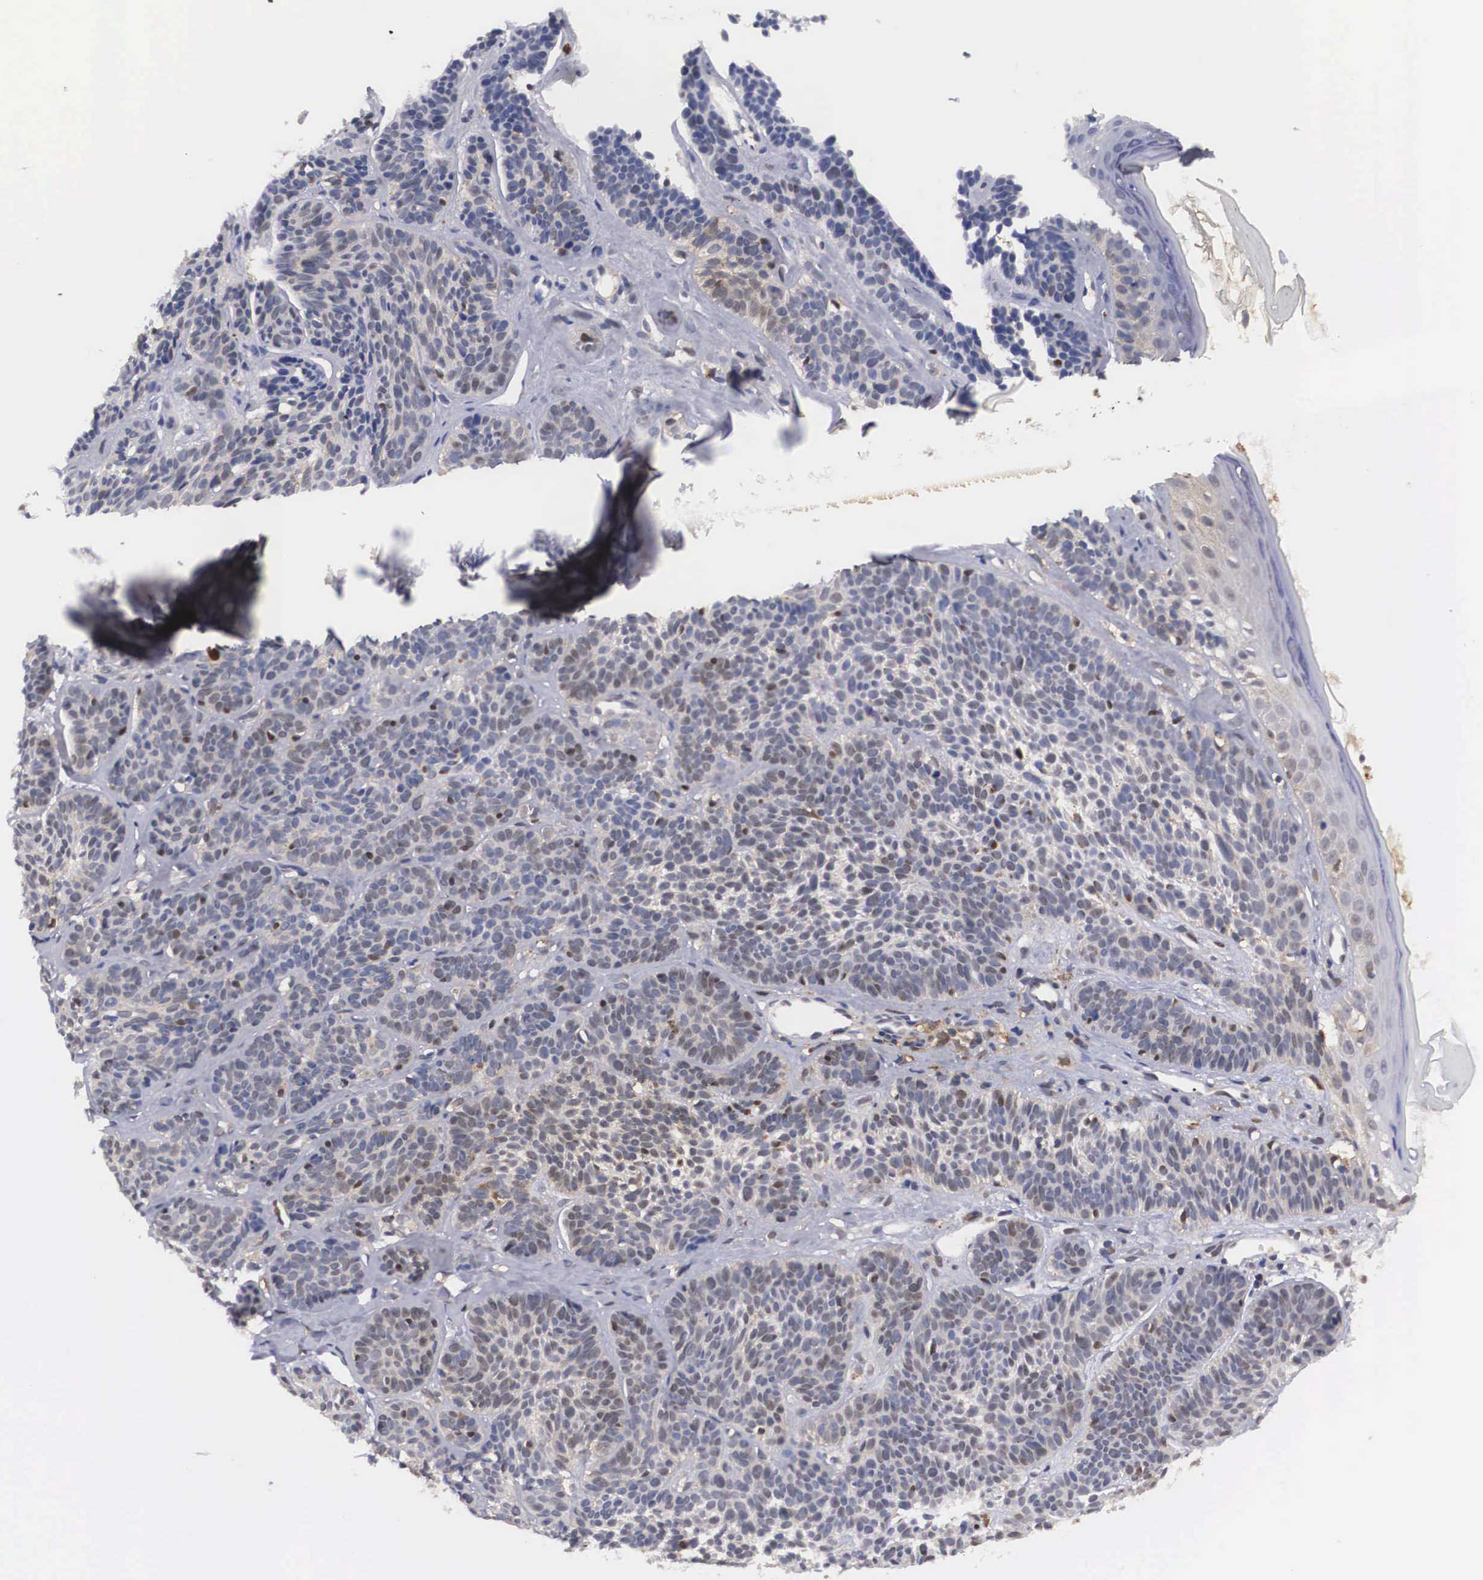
{"staining": {"intensity": "weak", "quantity": "25%-75%", "location": "cytoplasmic/membranous"}, "tissue": "skin cancer", "cell_type": "Tumor cells", "image_type": "cancer", "snomed": [{"axis": "morphology", "description": "Basal cell carcinoma"}, {"axis": "topography", "description": "Skin"}], "caption": "Immunohistochemistry of human skin cancer displays low levels of weak cytoplasmic/membranous positivity in about 25%-75% of tumor cells.", "gene": "ADSL", "patient": {"sex": "female", "age": 62}}